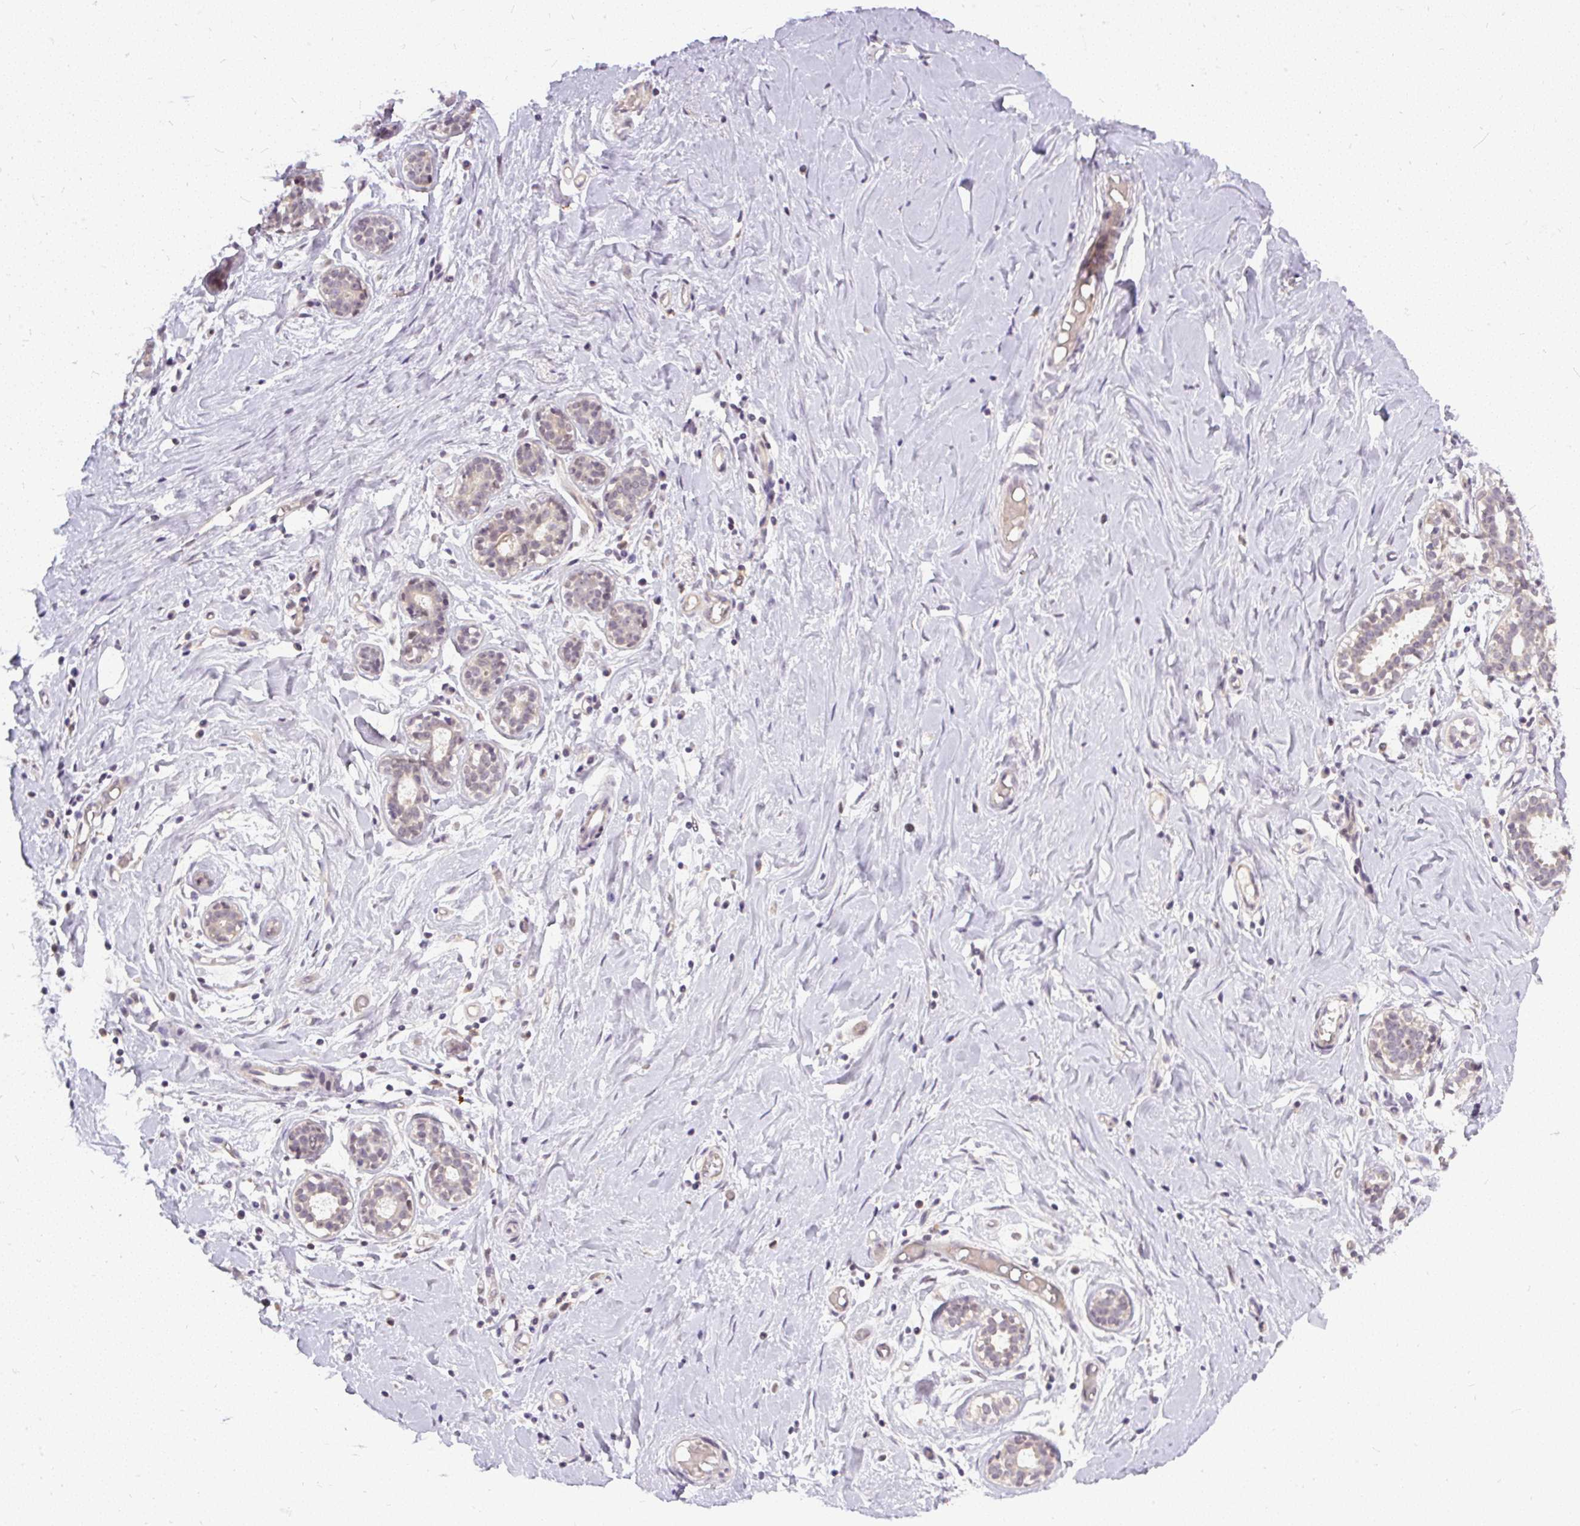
{"staining": {"intensity": "negative", "quantity": "none", "location": "none"}, "tissue": "breast", "cell_type": "Adipocytes", "image_type": "normal", "snomed": [{"axis": "morphology", "description": "Normal tissue, NOS"}, {"axis": "topography", "description": "Breast"}], "caption": "Immunohistochemical staining of benign breast demonstrates no significant positivity in adipocytes. The staining is performed using DAB (3,3'-diaminobenzidine) brown chromogen with nuclei counter-stained in using hematoxylin.", "gene": "FAM117B", "patient": {"sex": "female", "age": 27}}